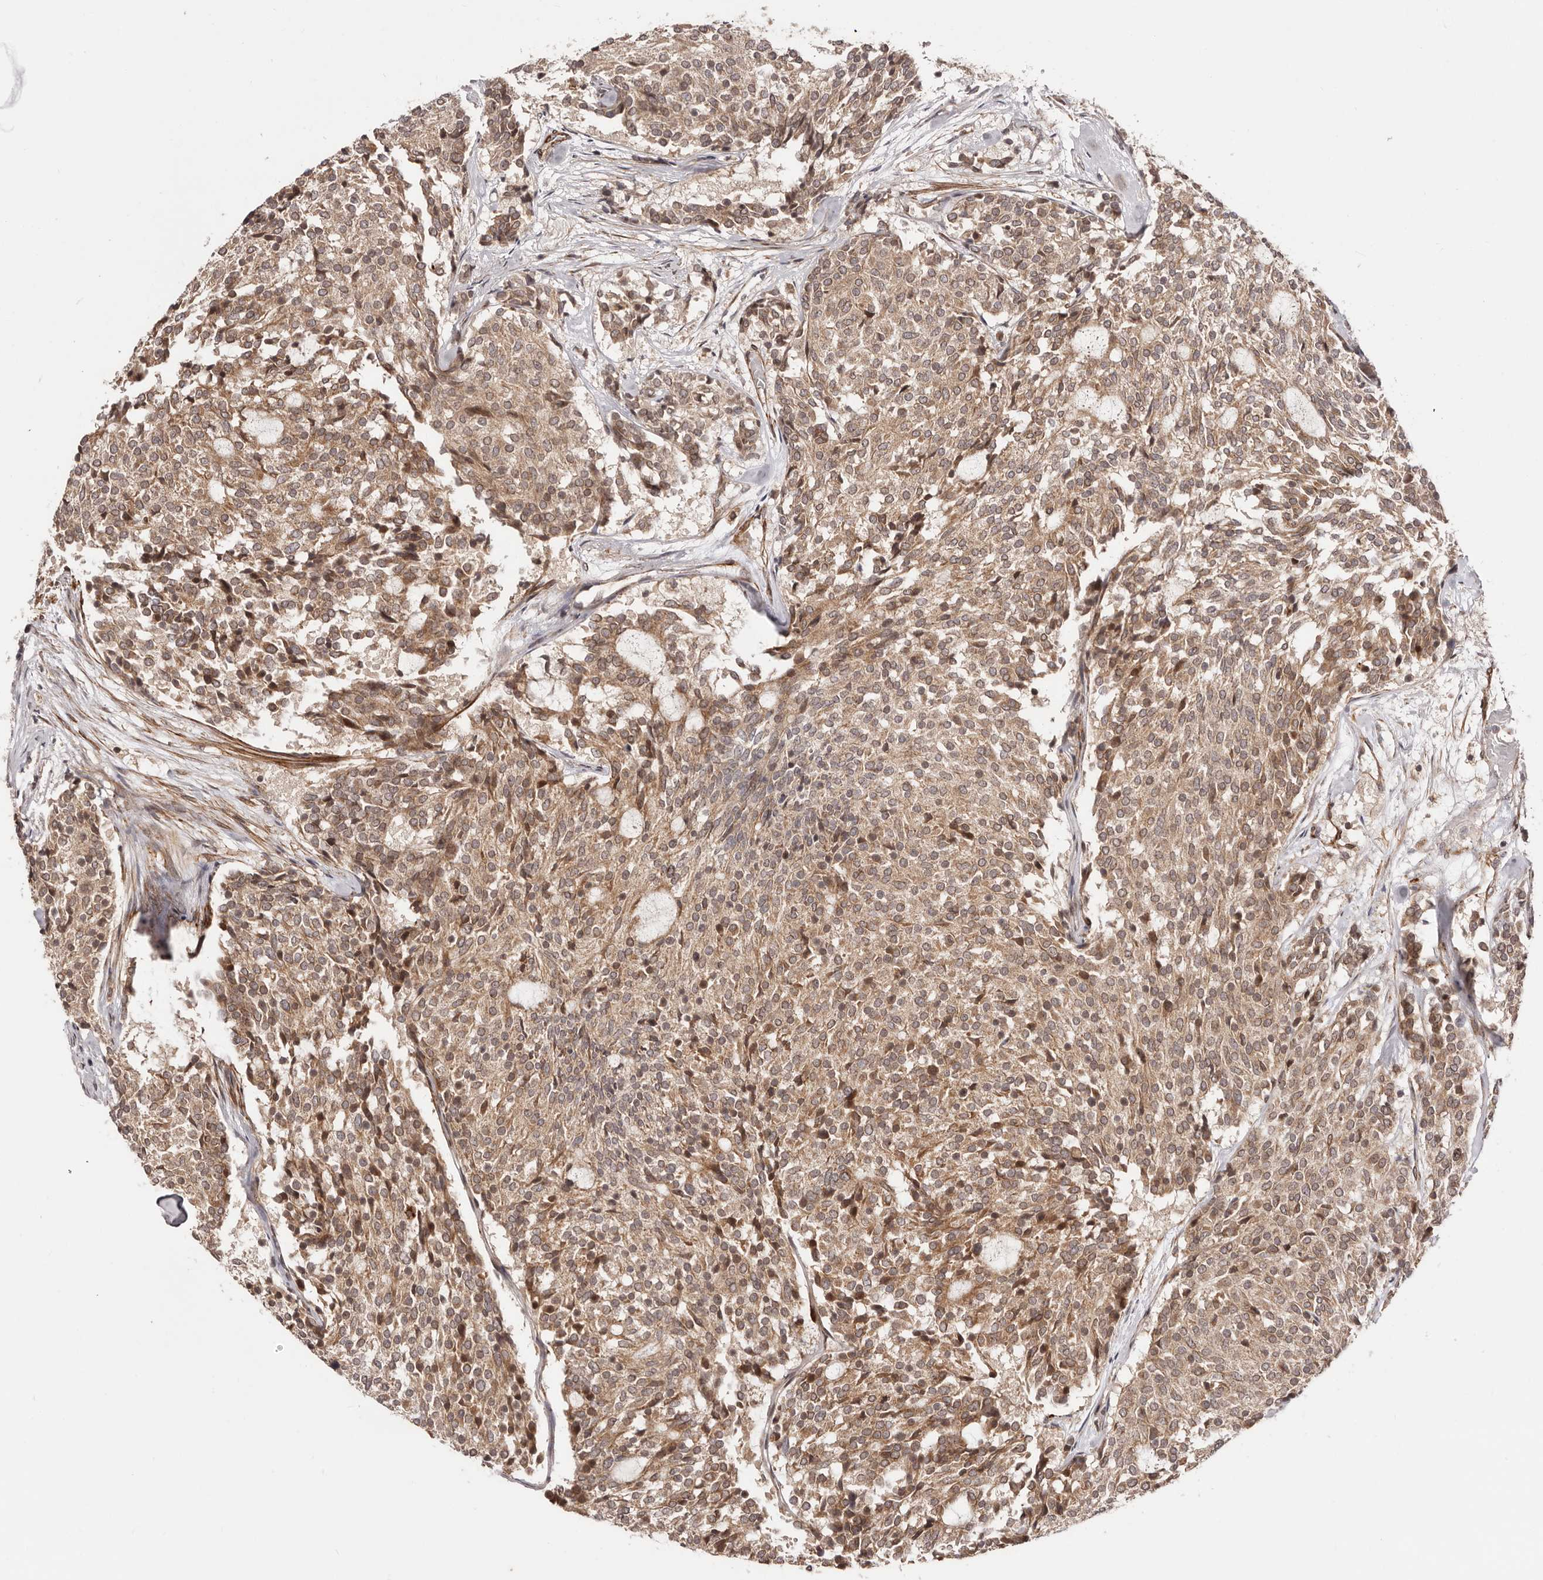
{"staining": {"intensity": "moderate", "quantity": ">75%", "location": "cytoplasmic/membranous"}, "tissue": "carcinoid", "cell_type": "Tumor cells", "image_type": "cancer", "snomed": [{"axis": "morphology", "description": "Carcinoid, malignant, NOS"}, {"axis": "topography", "description": "Pancreas"}], "caption": "Moderate cytoplasmic/membranous protein positivity is seen in about >75% of tumor cells in carcinoid.", "gene": "MICAL2", "patient": {"sex": "female", "age": 54}}